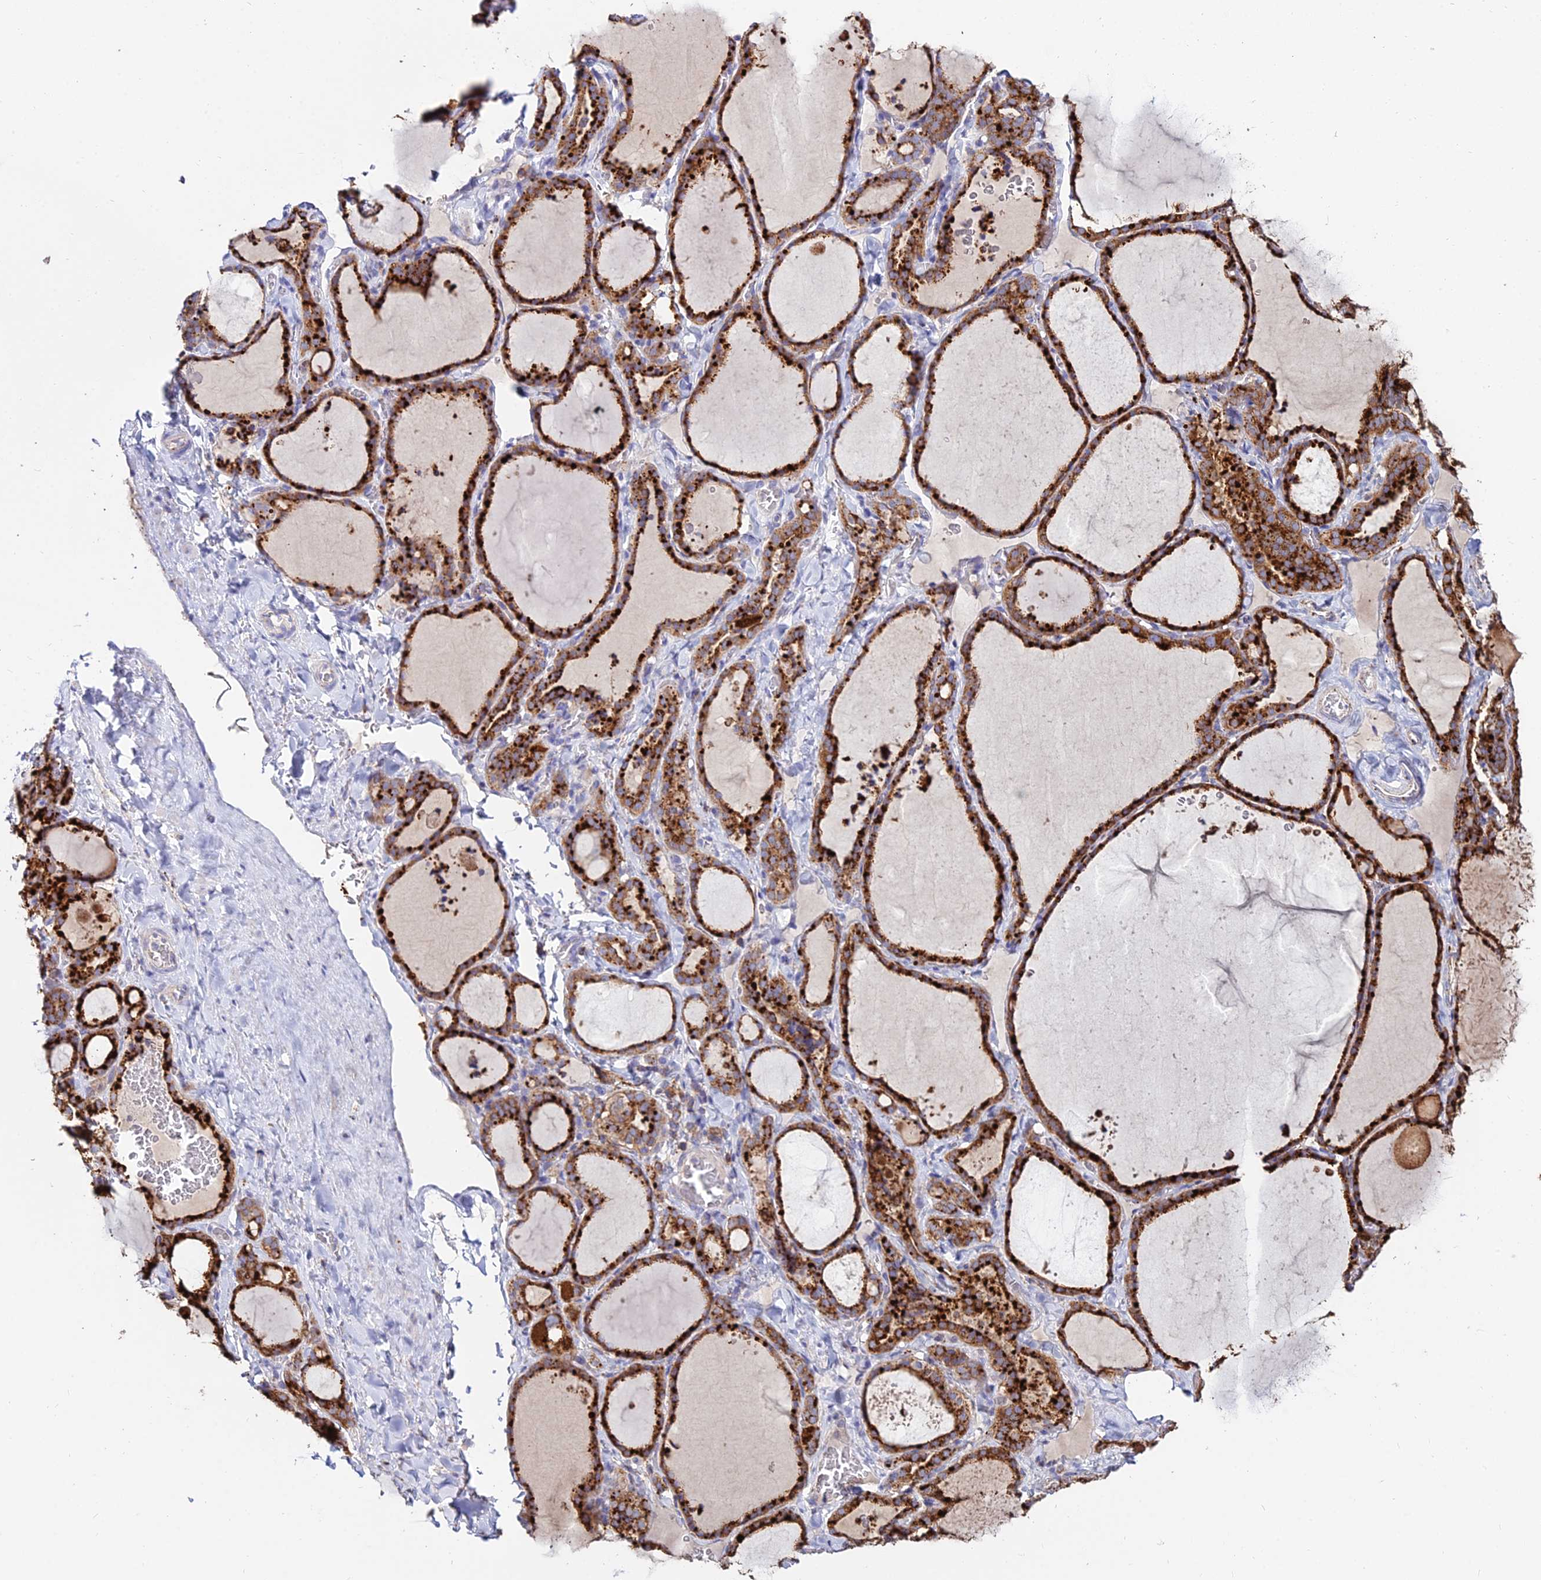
{"staining": {"intensity": "strong", "quantity": ">75%", "location": "cytoplasmic/membranous"}, "tissue": "thyroid gland", "cell_type": "Glandular cells", "image_type": "normal", "snomed": [{"axis": "morphology", "description": "Normal tissue, NOS"}, {"axis": "topography", "description": "Thyroid gland"}], "caption": "Immunohistochemical staining of normal thyroid gland exhibits high levels of strong cytoplasmic/membranous positivity in about >75% of glandular cells.", "gene": "PNLIPRP3", "patient": {"sex": "female", "age": 22}}